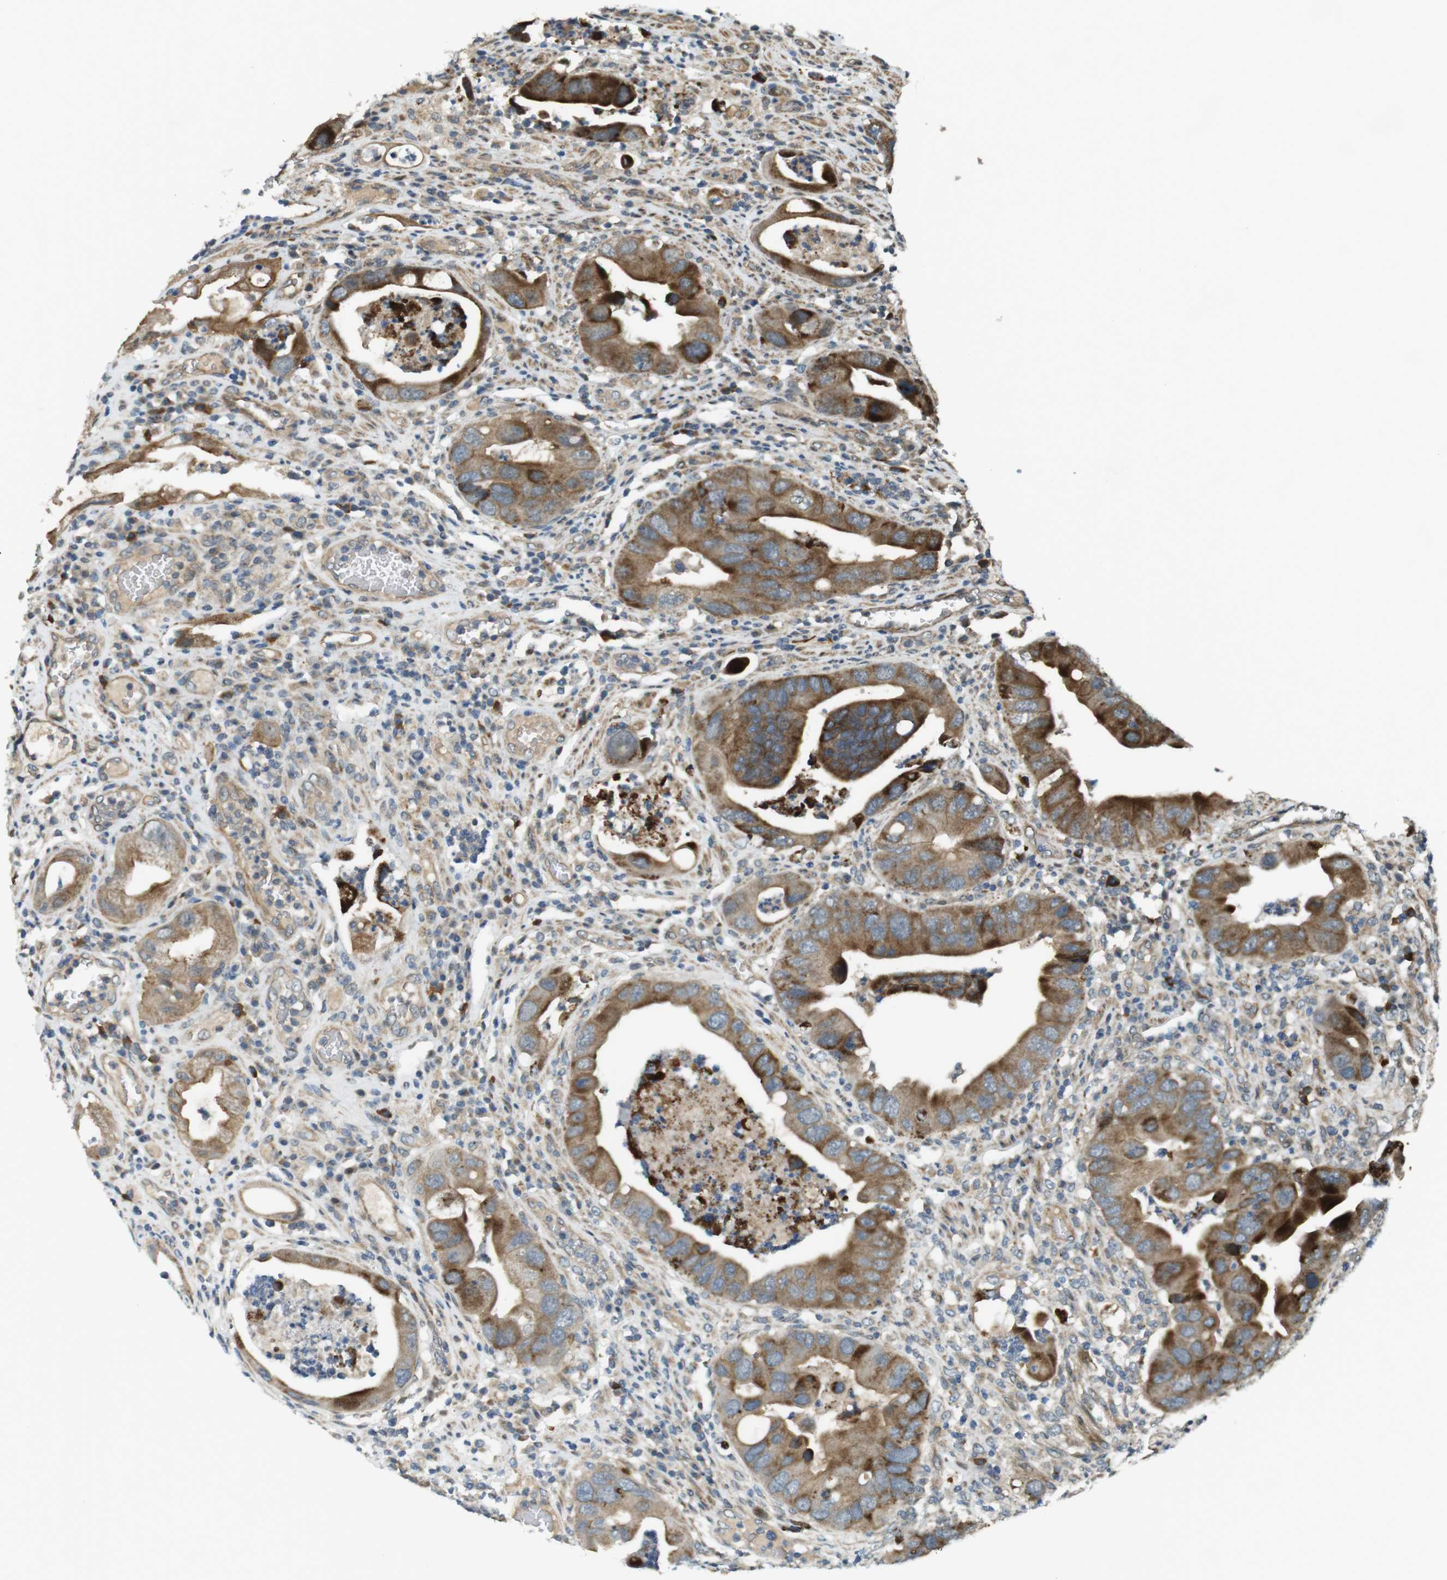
{"staining": {"intensity": "strong", "quantity": ">75%", "location": "cytoplasmic/membranous"}, "tissue": "colorectal cancer", "cell_type": "Tumor cells", "image_type": "cancer", "snomed": [{"axis": "morphology", "description": "Adenocarcinoma, NOS"}, {"axis": "topography", "description": "Rectum"}], "caption": "Immunohistochemistry histopathology image of neoplastic tissue: colorectal cancer stained using immunohistochemistry (IHC) demonstrates high levels of strong protein expression localized specifically in the cytoplasmic/membranous of tumor cells, appearing as a cytoplasmic/membranous brown color.", "gene": "IFFO2", "patient": {"sex": "female", "age": 57}}